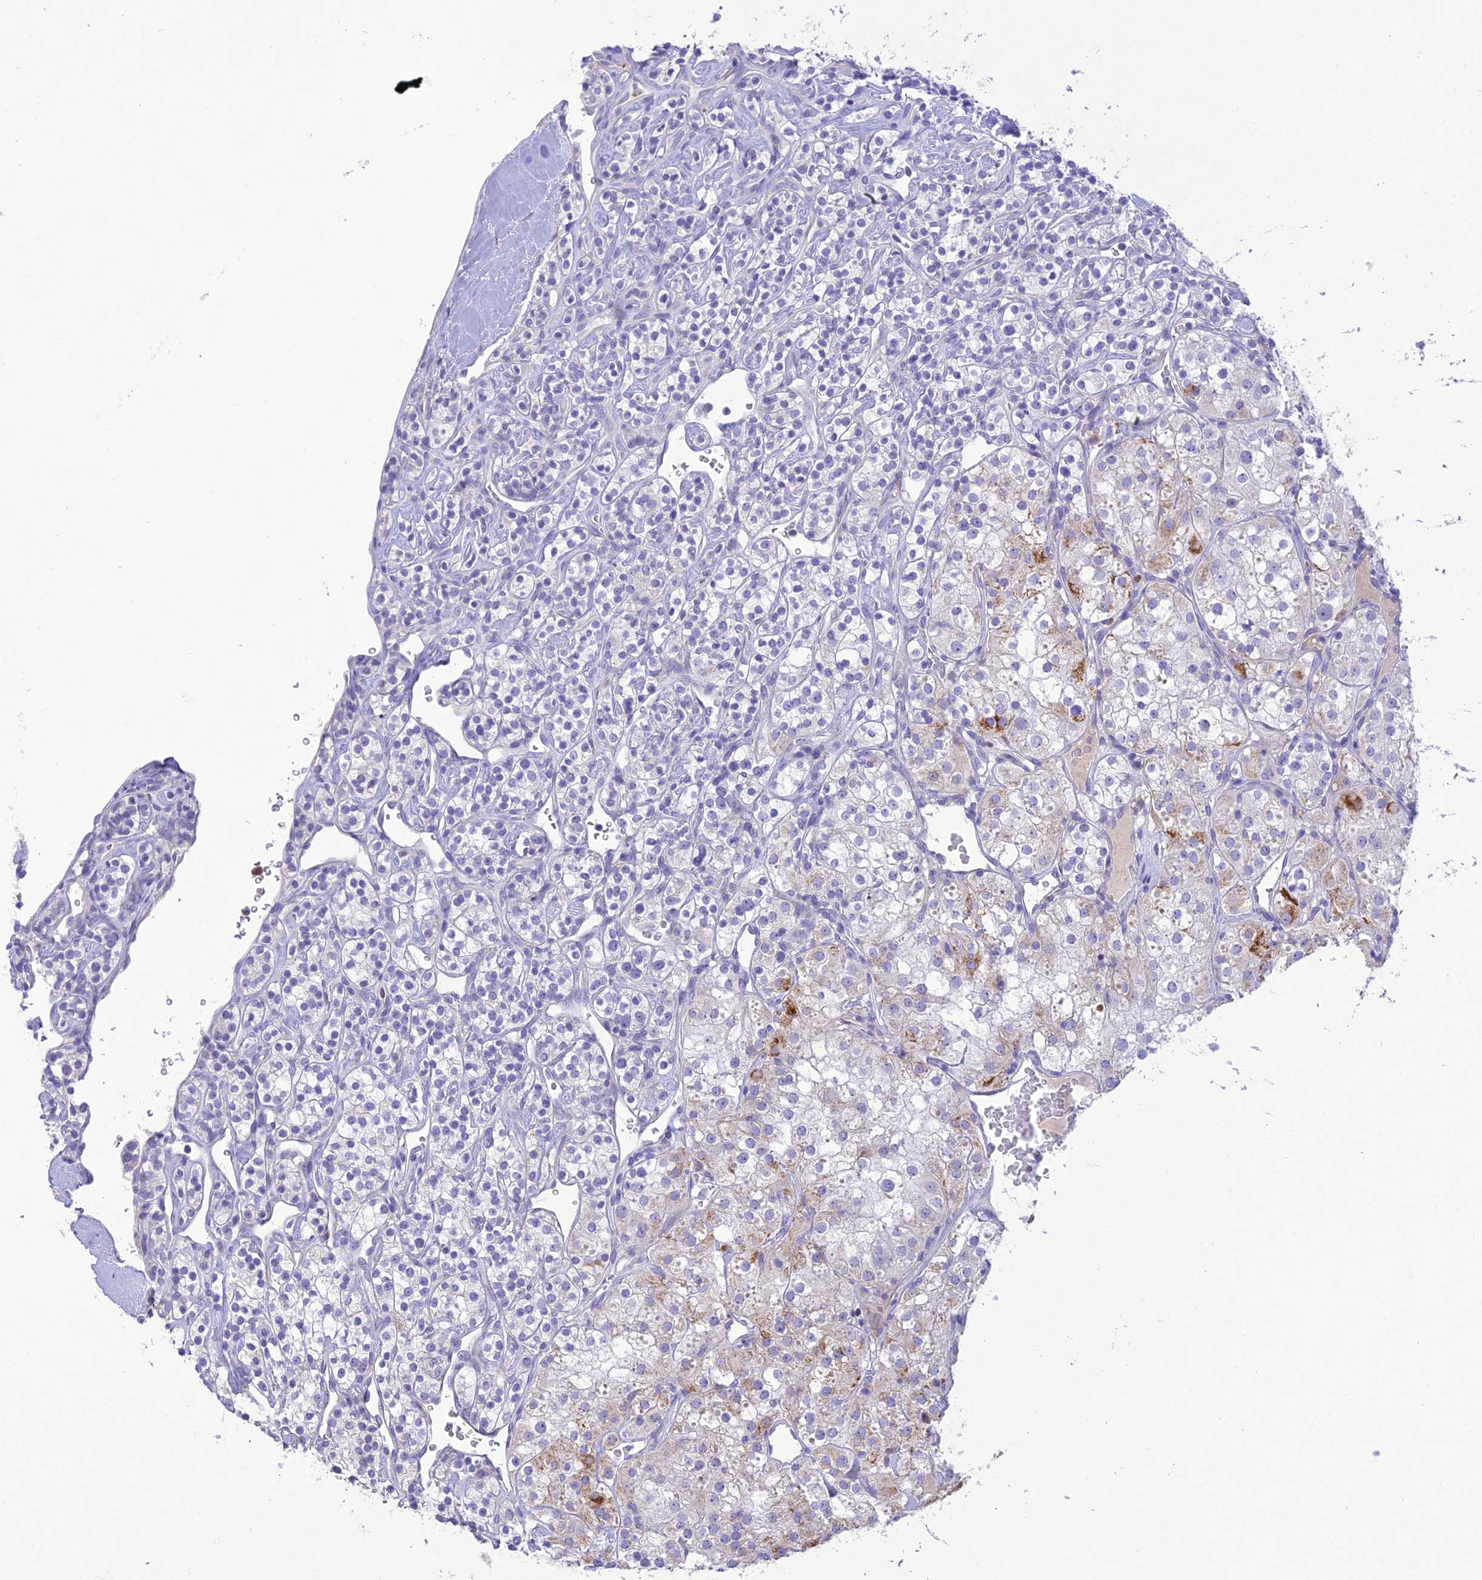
{"staining": {"intensity": "moderate", "quantity": "<25%", "location": "cytoplasmic/membranous"}, "tissue": "renal cancer", "cell_type": "Tumor cells", "image_type": "cancer", "snomed": [{"axis": "morphology", "description": "Adenocarcinoma, NOS"}, {"axis": "topography", "description": "Kidney"}], "caption": "Immunohistochemistry (IHC) (DAB (3,3'-diaminobenzidine)) staining of human renal adenocarcinoma reveals moderate cytoplasmic/membranous protein positivity in approximately <25% of tumor cells.", "gene": "SLC13A5", "patient": {"sex": "male", "age": 77}}